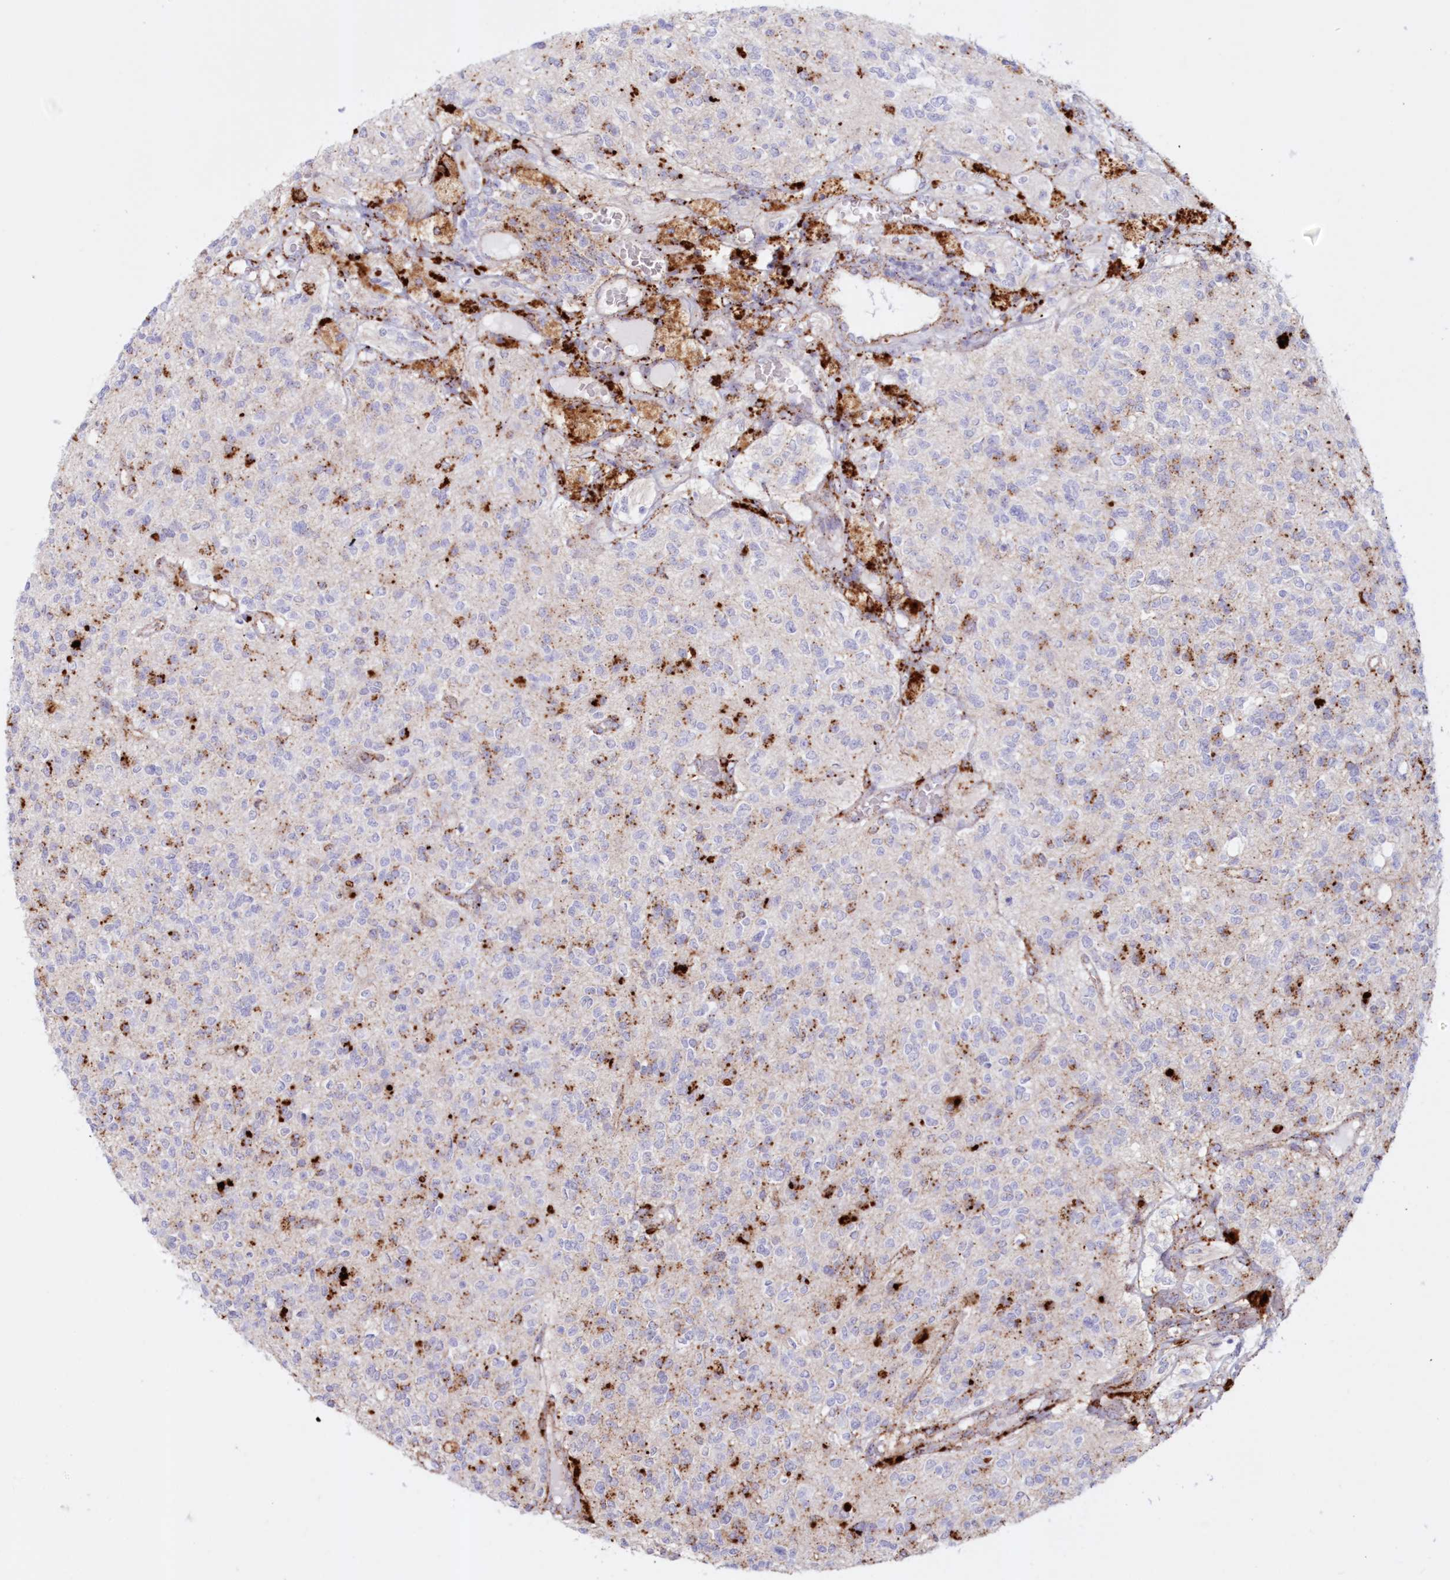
{"staining": {"intensity": "moderate", "quantity": "<25%", "location": "cytoplasmic/membranous"}, "tissue": "glioma", "cell_type": "Tumor cells", "image_type": "cancer", "snomed": [{"axis": "morphology", "description": "Glioma, malignant, High grade"}, {"axis": "topography", "description": "Brain"}], "caption": "An immunohistochemistry (IHC) histopathology image of tumor tissue is shown. Protein staining in brown labels moderate cytoplasmic/membranous positivity in high-grade glioma (malignant) within tumor cells.", "gene": "TPP1", "patient": {"sex": "male", "age": 34}}